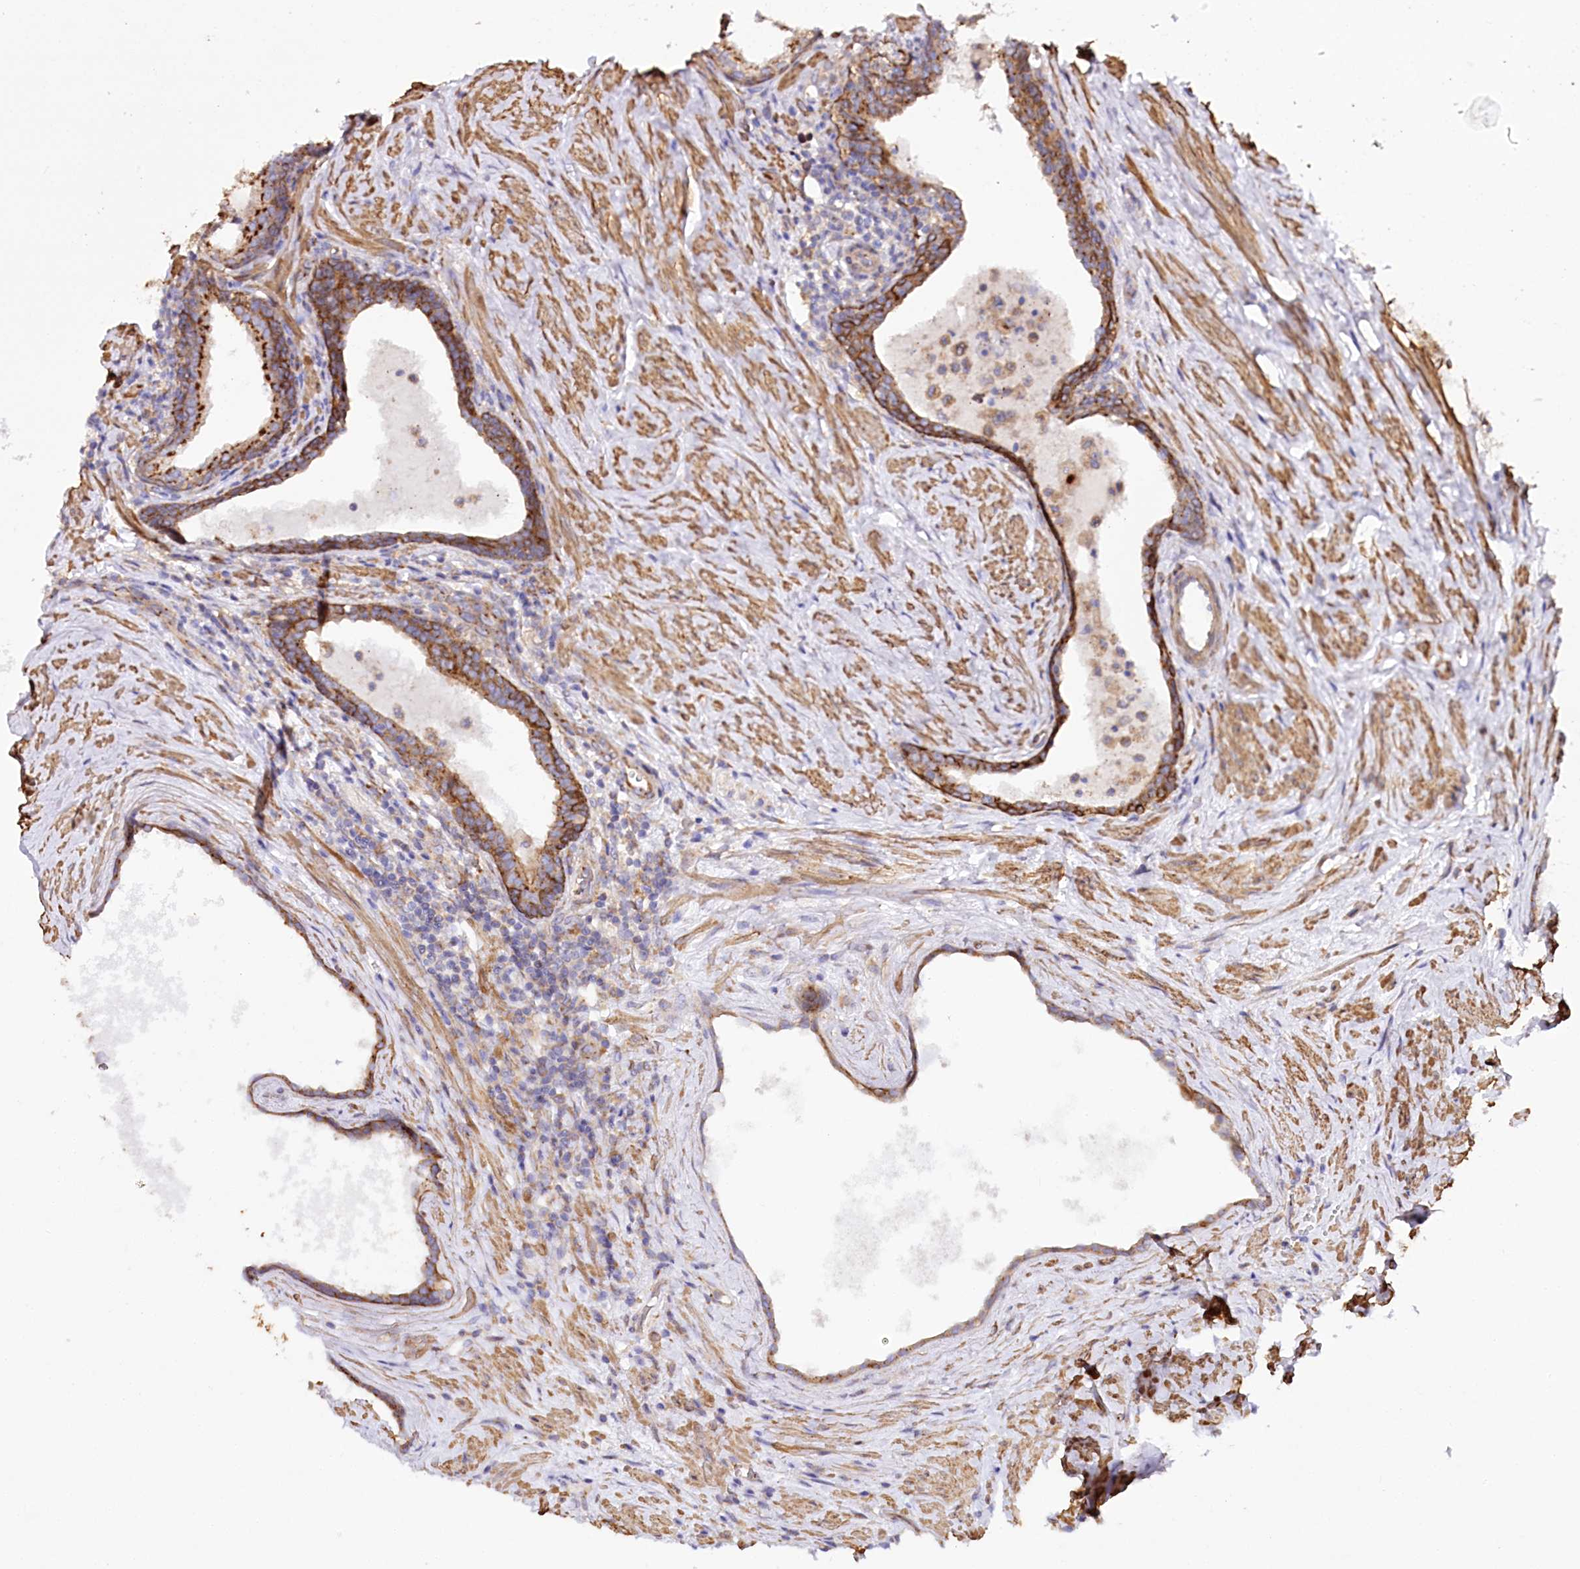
{"staining": {"intensity": "strong", "quantity": "25%-75%", "location": "cytoplasmic/membranous"}, "tissue": "prostate cancer", "cell_type": "Tumor cells", "image_type": "cancer", "snomed": [{"axis": "morphology", "description": "Adenocarcinoma, Low grade"}, {"axis": "topography", "description": "Prostate"}], "caption": "Immunohistochemical staining of human prostate cancer (low-grade adenocarcinoma) displays high levels of strong cytoplasmic/membranous positivity in approximately 25%-75% of tumor cells. Ihc stains the protein in brown and the nuclei are stained blue.", "gene": "STX6", "patient": {"sex": "male", "age": 71}}